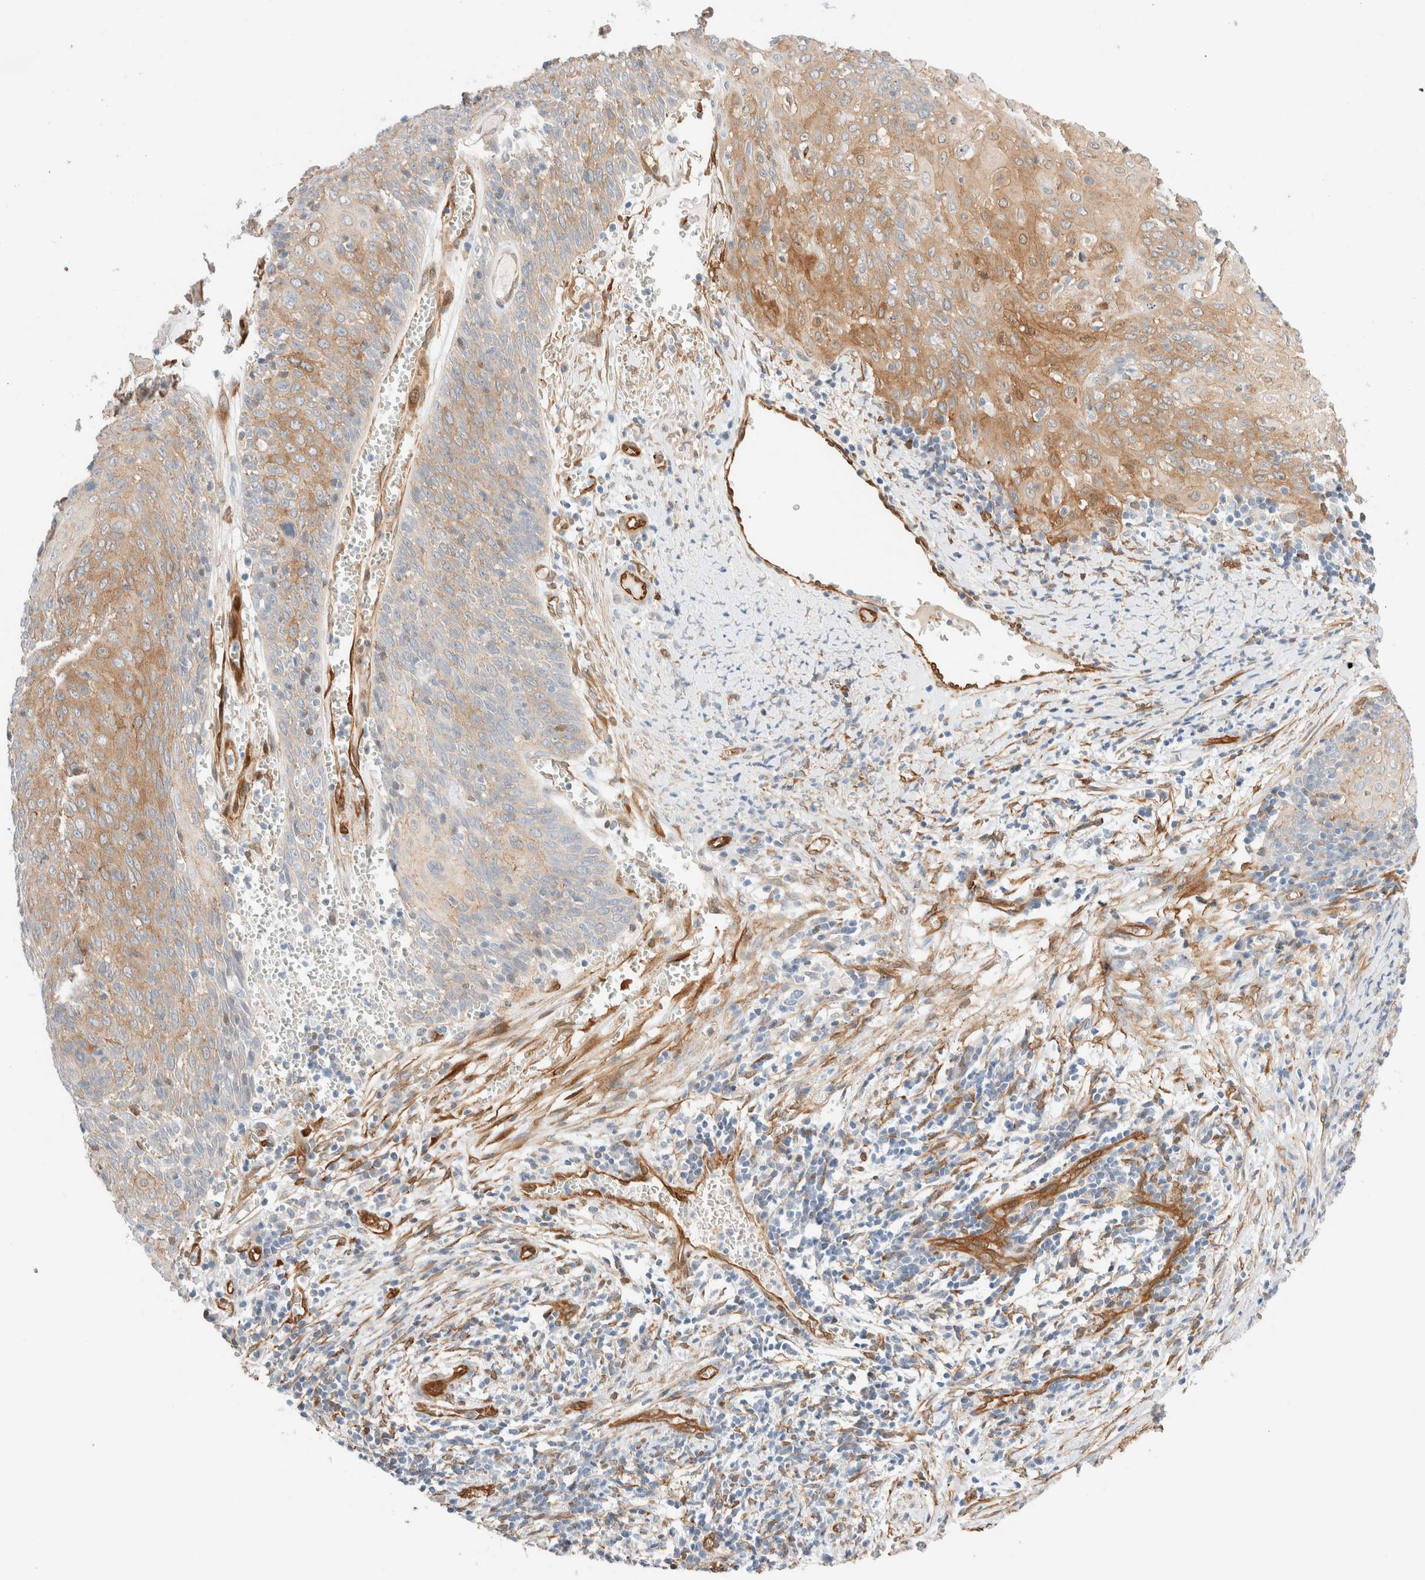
{"staining": {"intensity": "moderate", "quantity": ">75%", "location": "cytoplasmic/membranous"}, "tissue": "cervical cancer", "cell_type": "Tumor cells", "image_type": "cancer", "snomed": [{"axis": "morphology", "description": "Squamous cell carcinoma, NOS"}, {"axis": "topography", "description": "Cervix"}], "caption": "Immunohistochemistry image of neoplastic tissue: human cervical cancer (squamous cell carcinoma) stained using immunohistochemistry (IHC) shows medium levels of moderate protein expression localized specifically in the cytoplasmic/membranous of tumor cells, appearing as a cytoplasmic/membranous brown color.", "gene": "LMCD1", "patient": {"sex": "female", "age": 39}}